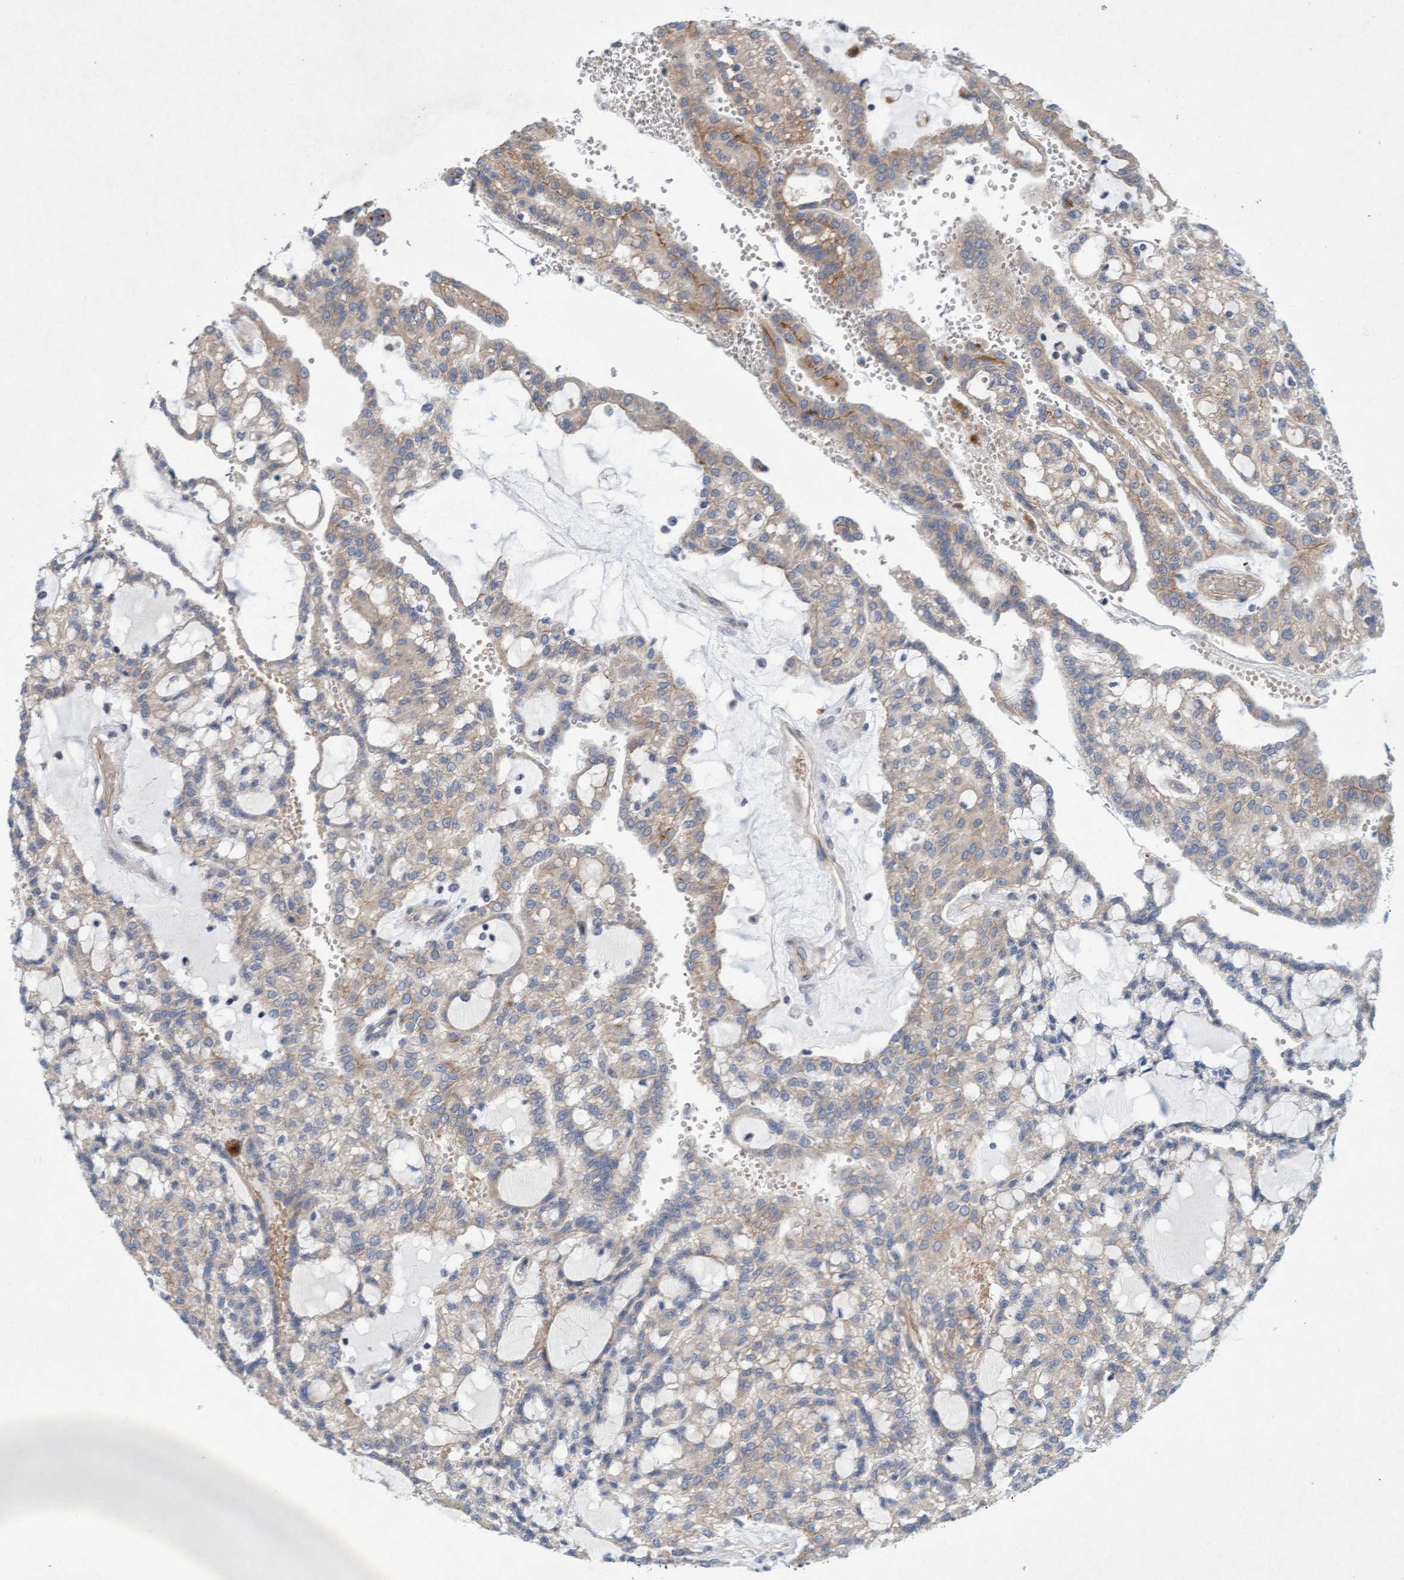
{"staining": {"intensity": "weak", "quantity": "25%-75%", "location": "cytoplasmic/membranous"}, "tissue": "renal cancer", "cell_type": "Tumor cells", "image_type": "cancer", "snomed": [{"axis": "morphology", "description": "Adenocarcinoma, NOS"}, {"axis": "topography", "description": "Kidney"}], "caption": "Renal cancer tissue exhibits weak cytoplasmic/membranous staining in about 25%-75% of tumor cells, visualized by immunohistochemistry.", "gene": "DDHD2", "patient": {"sex": "male", "age": 63}}